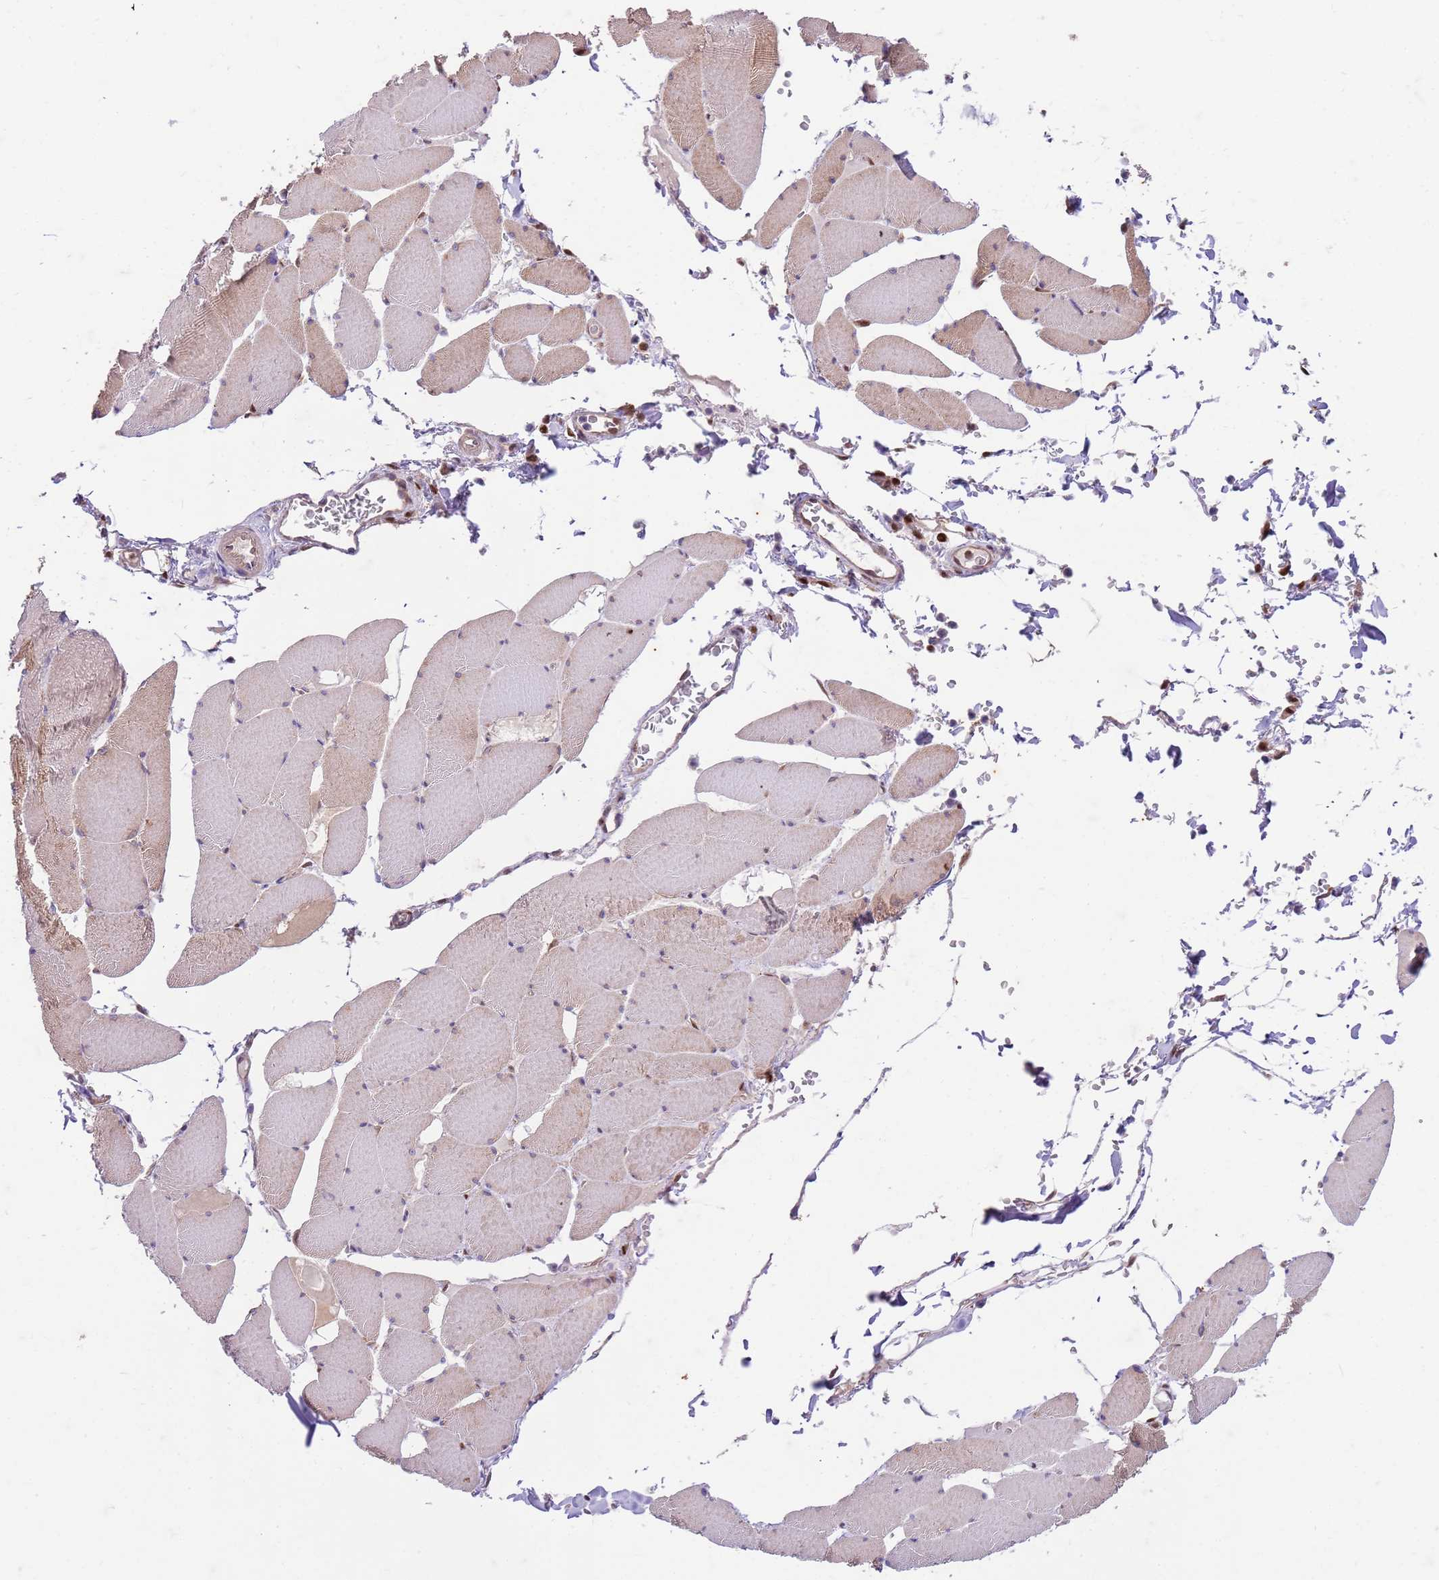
{"staining": {"intensity": "moderate", "quantity": "25%-75%", "location": "cytoplasmic/membranous"}, "tissue": "skeletal muscle", "cell_type": "Myocytes", "image_type": "normal", "snomed": [{"axis": "morphology", "description": "Normal tissue, NOS"}, {"axis": "topography", "description": "Skeletal muscle"}, {"axis": "topography", "description": "Head-Neck"}], "caption": "Normal skeletal muscle exhibits moderate cytoplasmic/membranous staining in approximately 25%-75% of myocytes.", "gene": "OSBP", "patient": {"sex": "male", "age": 66}}